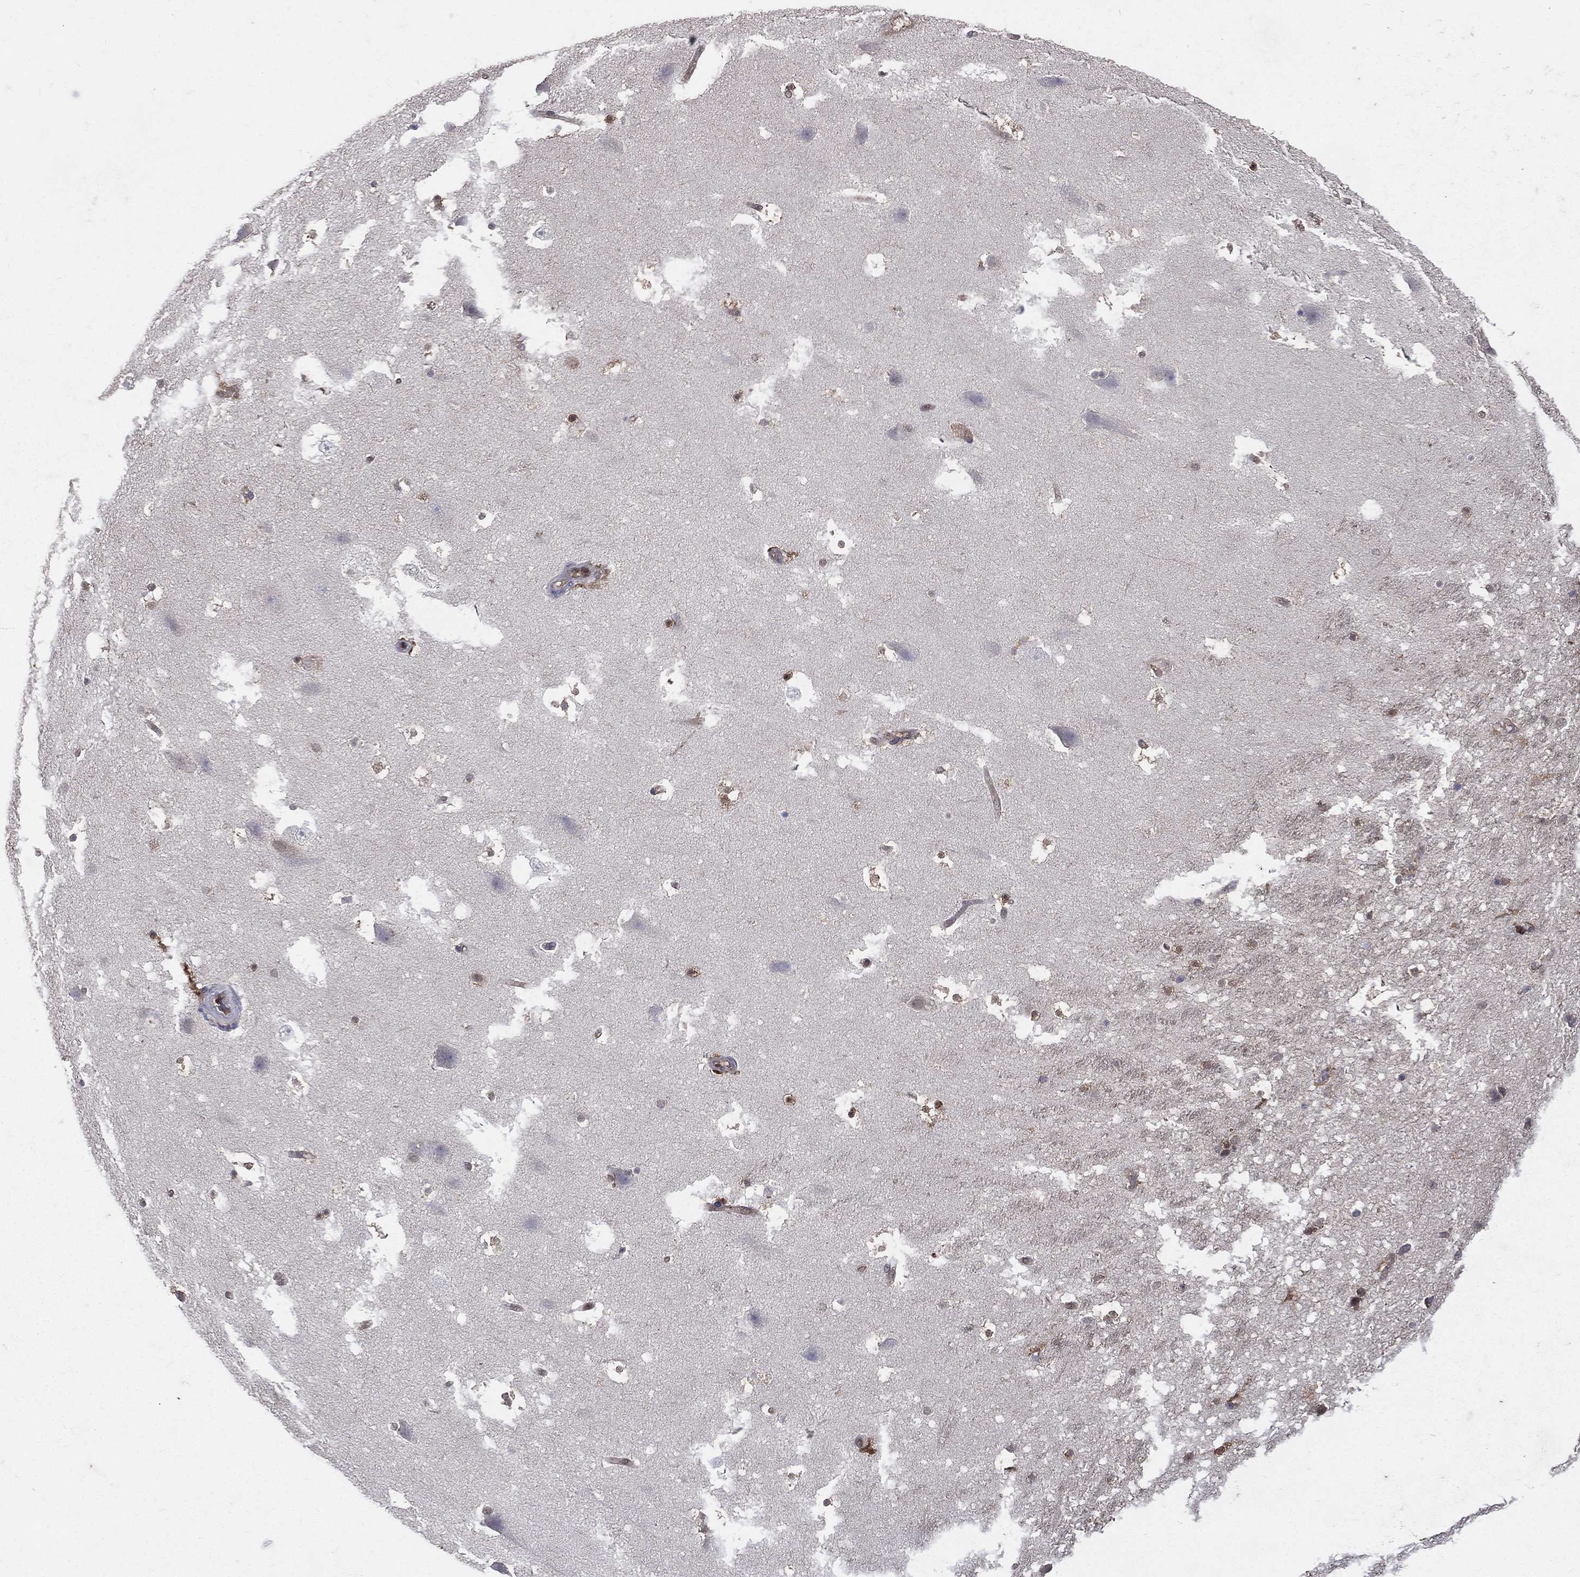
{"staining": {"intensity": "moderate", "quantity": "<25%", "location": "nuclear"}, "tissue": "hippocampus", "cell_type": "Glial cells", "image_type": "normal", "snomed": [{"axis": "morphology", "description": "Normal tissue, NOS"}, {"axis": "topography", "description": "Hippocampus"}], "caption": "The photomicrograph reveals staining of benign hippocampus, revealing moderate nuclear protein staining (brown color) within glial cells.", "gene": "GMPR2", "patient": {"sex": "male", "age": 51}}